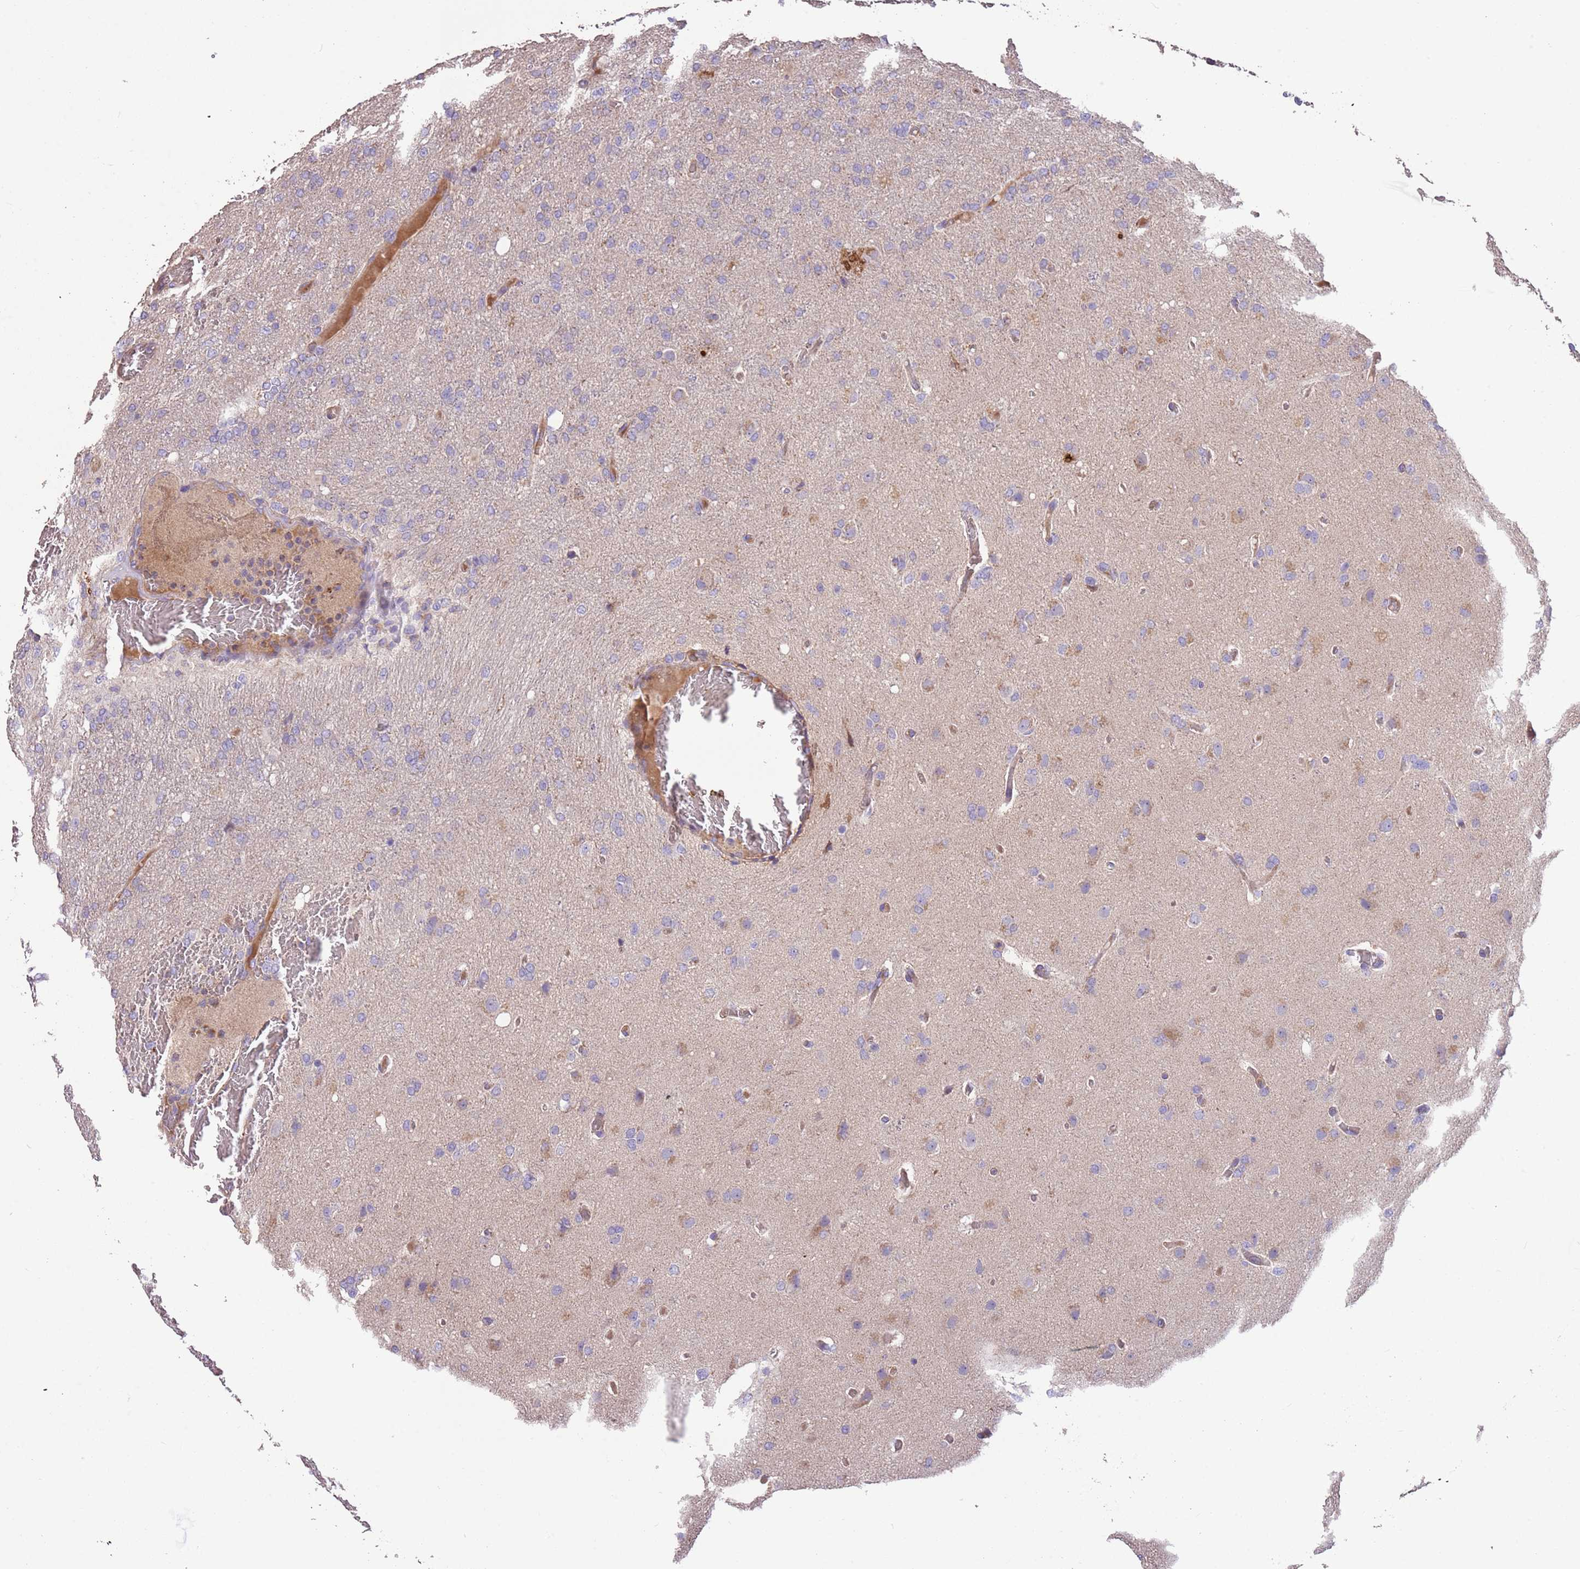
{"staining": {"intensity": "negative", "quantity": "none", "location": "none"}, "tissue": "glioma", "cell_type": "Tumor cells", "image_type": "cancer", "snomed": [{"axis": "morphology", "description": "Glioma, malignant, High grade"}, {"axis": "topography", "description": "Brain"}], "caption": "Immunohistochemical staining of human glioma exhibits no significant staining in tumor cells. (Brightfield microscopy of DAB IHC at high magnification).", "gene": "PIGA", "patient": {"sex": "female", "age": 74}}